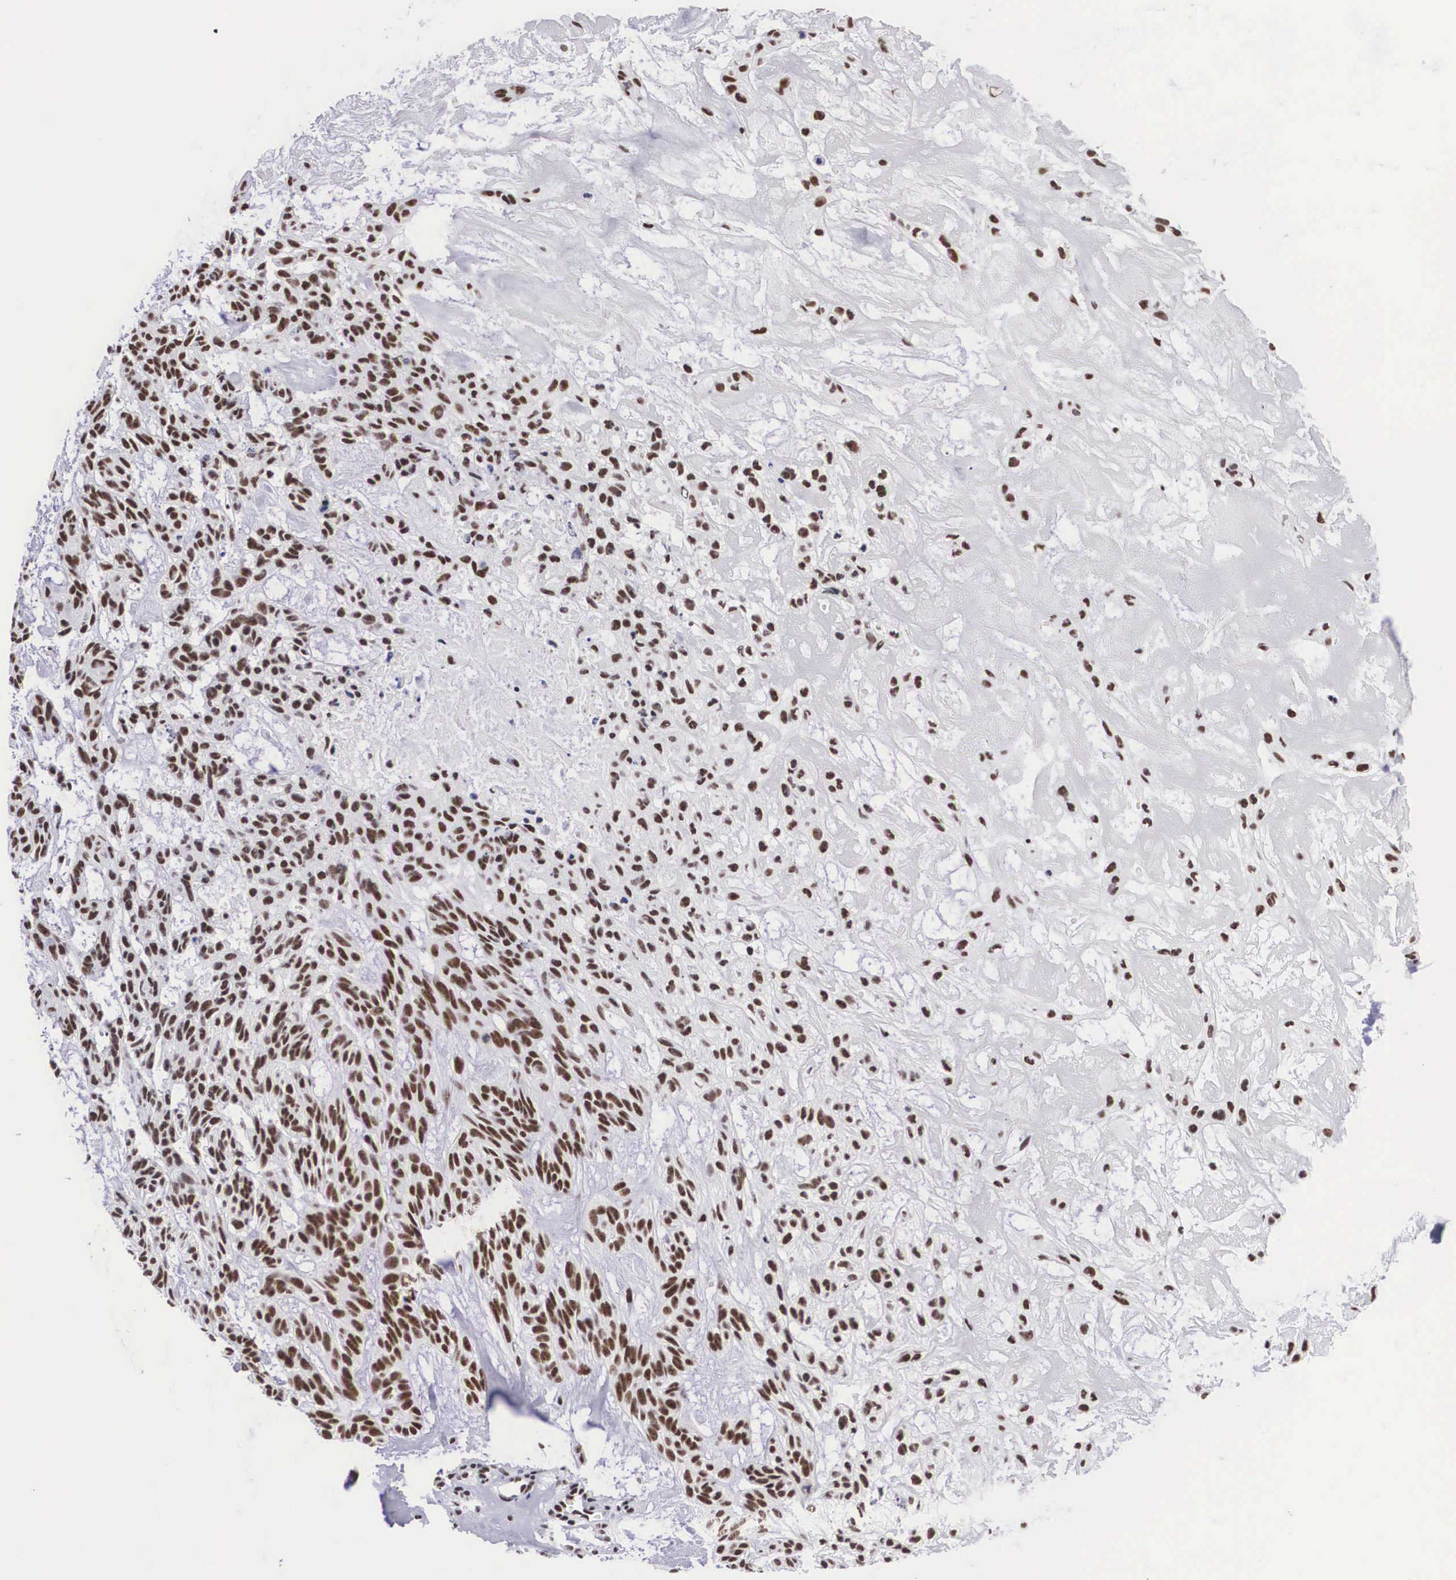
{"staining": {"intensity": "moderate", "quantity": ">75%", "location": "nuclear"}, "tissue": "skin cancer", "cell_type": "Tumor cells", "image_type": "cancer", "snomed": [{"axis": "morphology", "description": "Basal cell carcinoma"}, {"axis": "topography", "description": "Skin"}], "caption": "A brown stain labels moderate nuclear staining of a protein in basal cell carcinoma (skin) tumor cells.", "gene": "SF3A1", "patient": {"sex": "male", "age": 75}}